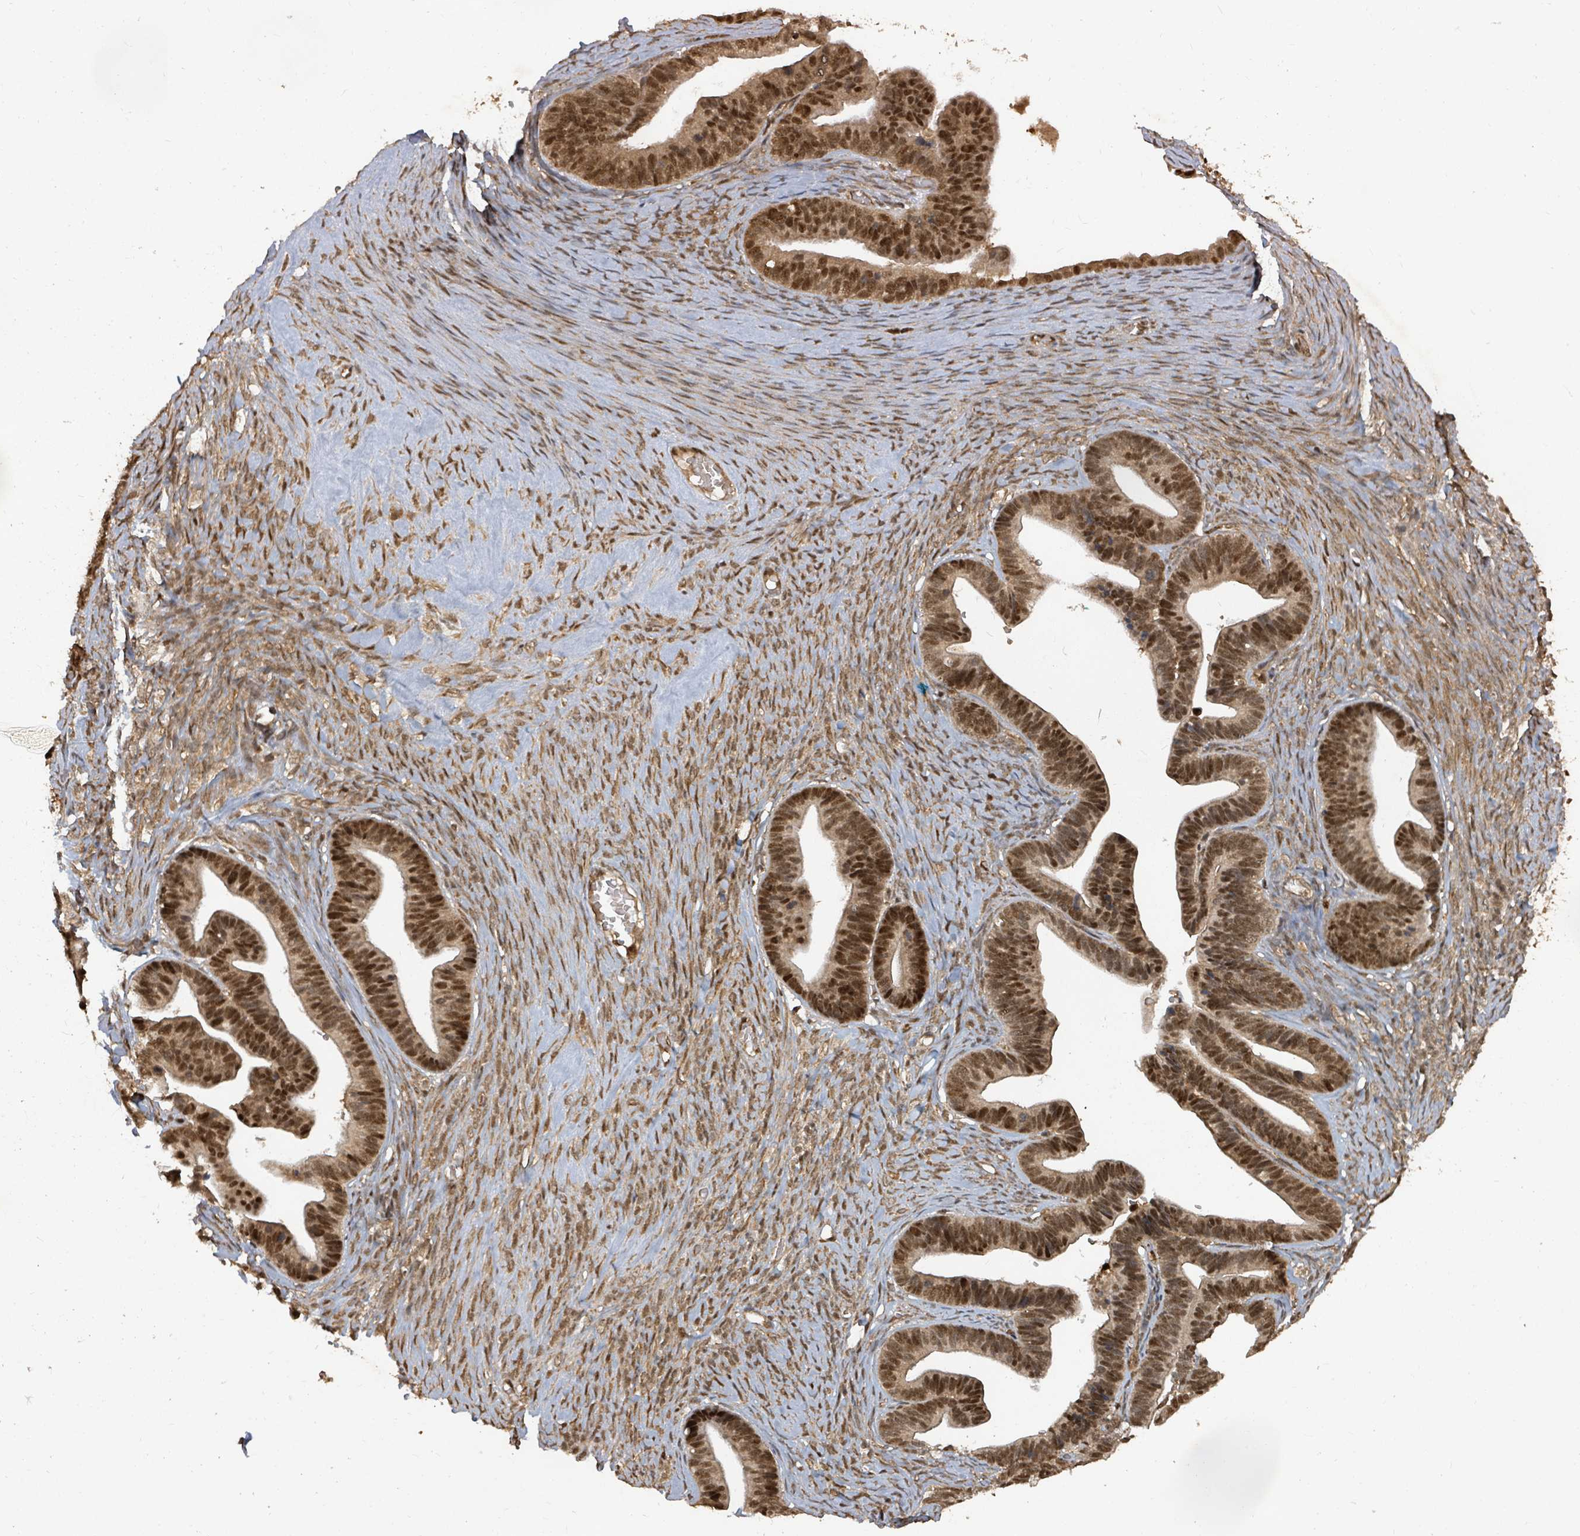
{"staining": {"intensity": "strong", "quantity": ">75%", "location": "nuclear"}, "tissue": "ovarian cancer", "cell_type": "Tumor cells", "image_type": "cancer", "snomed": [{"axis": "morphology", "description": "Cystadenocarcinoma, serous, NOS"}, {"axis": "topography", "description": "Ovary"}], "caption": "The photomicrograph reveals staining of ovarian cancer (serous cystadenocarcinoma), revealing strong nuclear protein positivity (brown color) within tumor cells.", "gene": "KDM4E", "patient": {"sex": "female", "age": 56}}